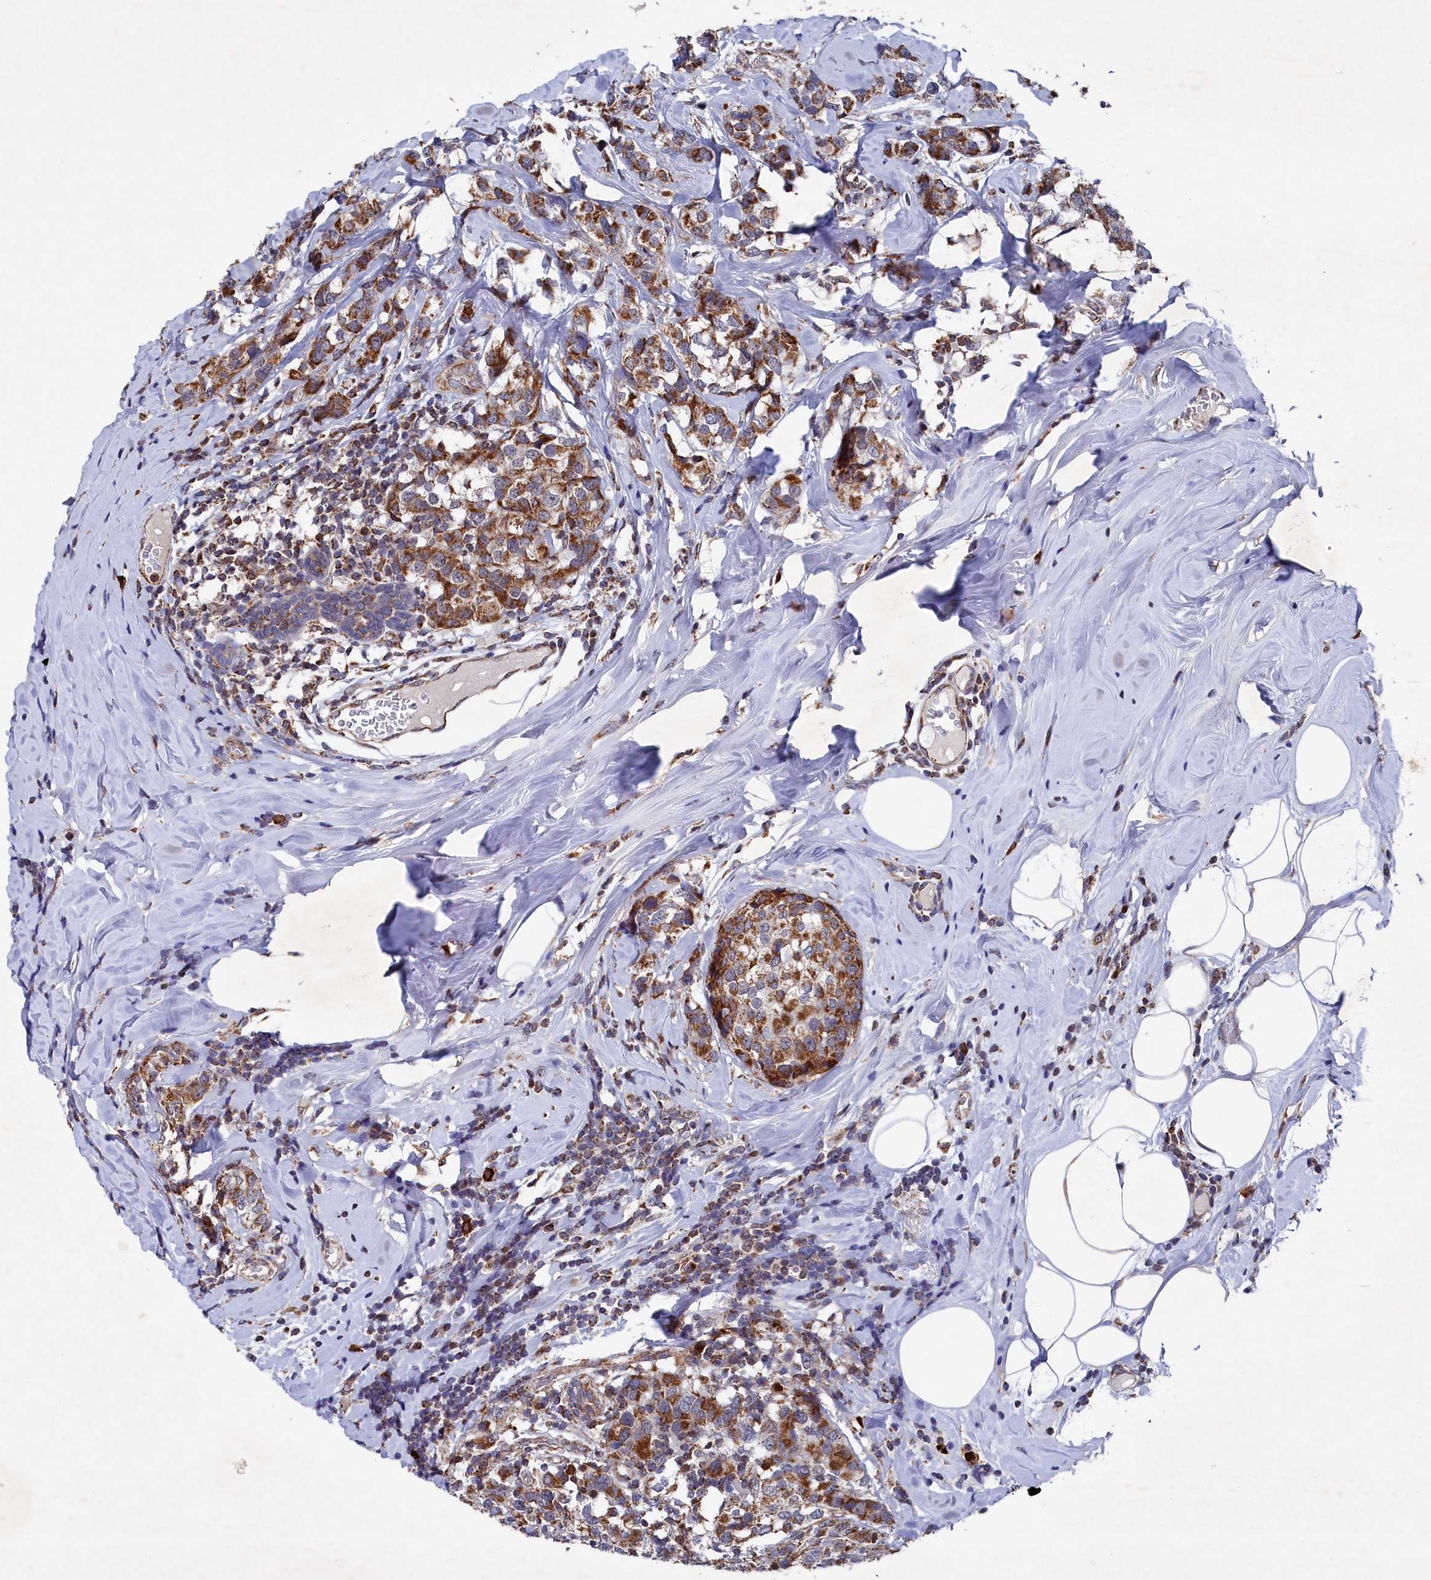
{"staining": {"intensity": "moderate", "quantity": ">75%", "location": "cytoplasmic/membranous"}, "tissue": "breast cancer", "cell_type": "Tumor cells", "image_type": "cancer", "snomed": [{"axis": "morphology", "description": "Lobular carcinoma"}, {"axis": "topography", "description": "Breast"}], "caption": "Moderate cytoplasmic/membranous expression for a protein is present in about >75% of tumor cells of breast lobular carcinoma using immunohistochemistry (IHC).", "gene": "CHCHD1", "patient": {"sex": "female", "age": 59}}